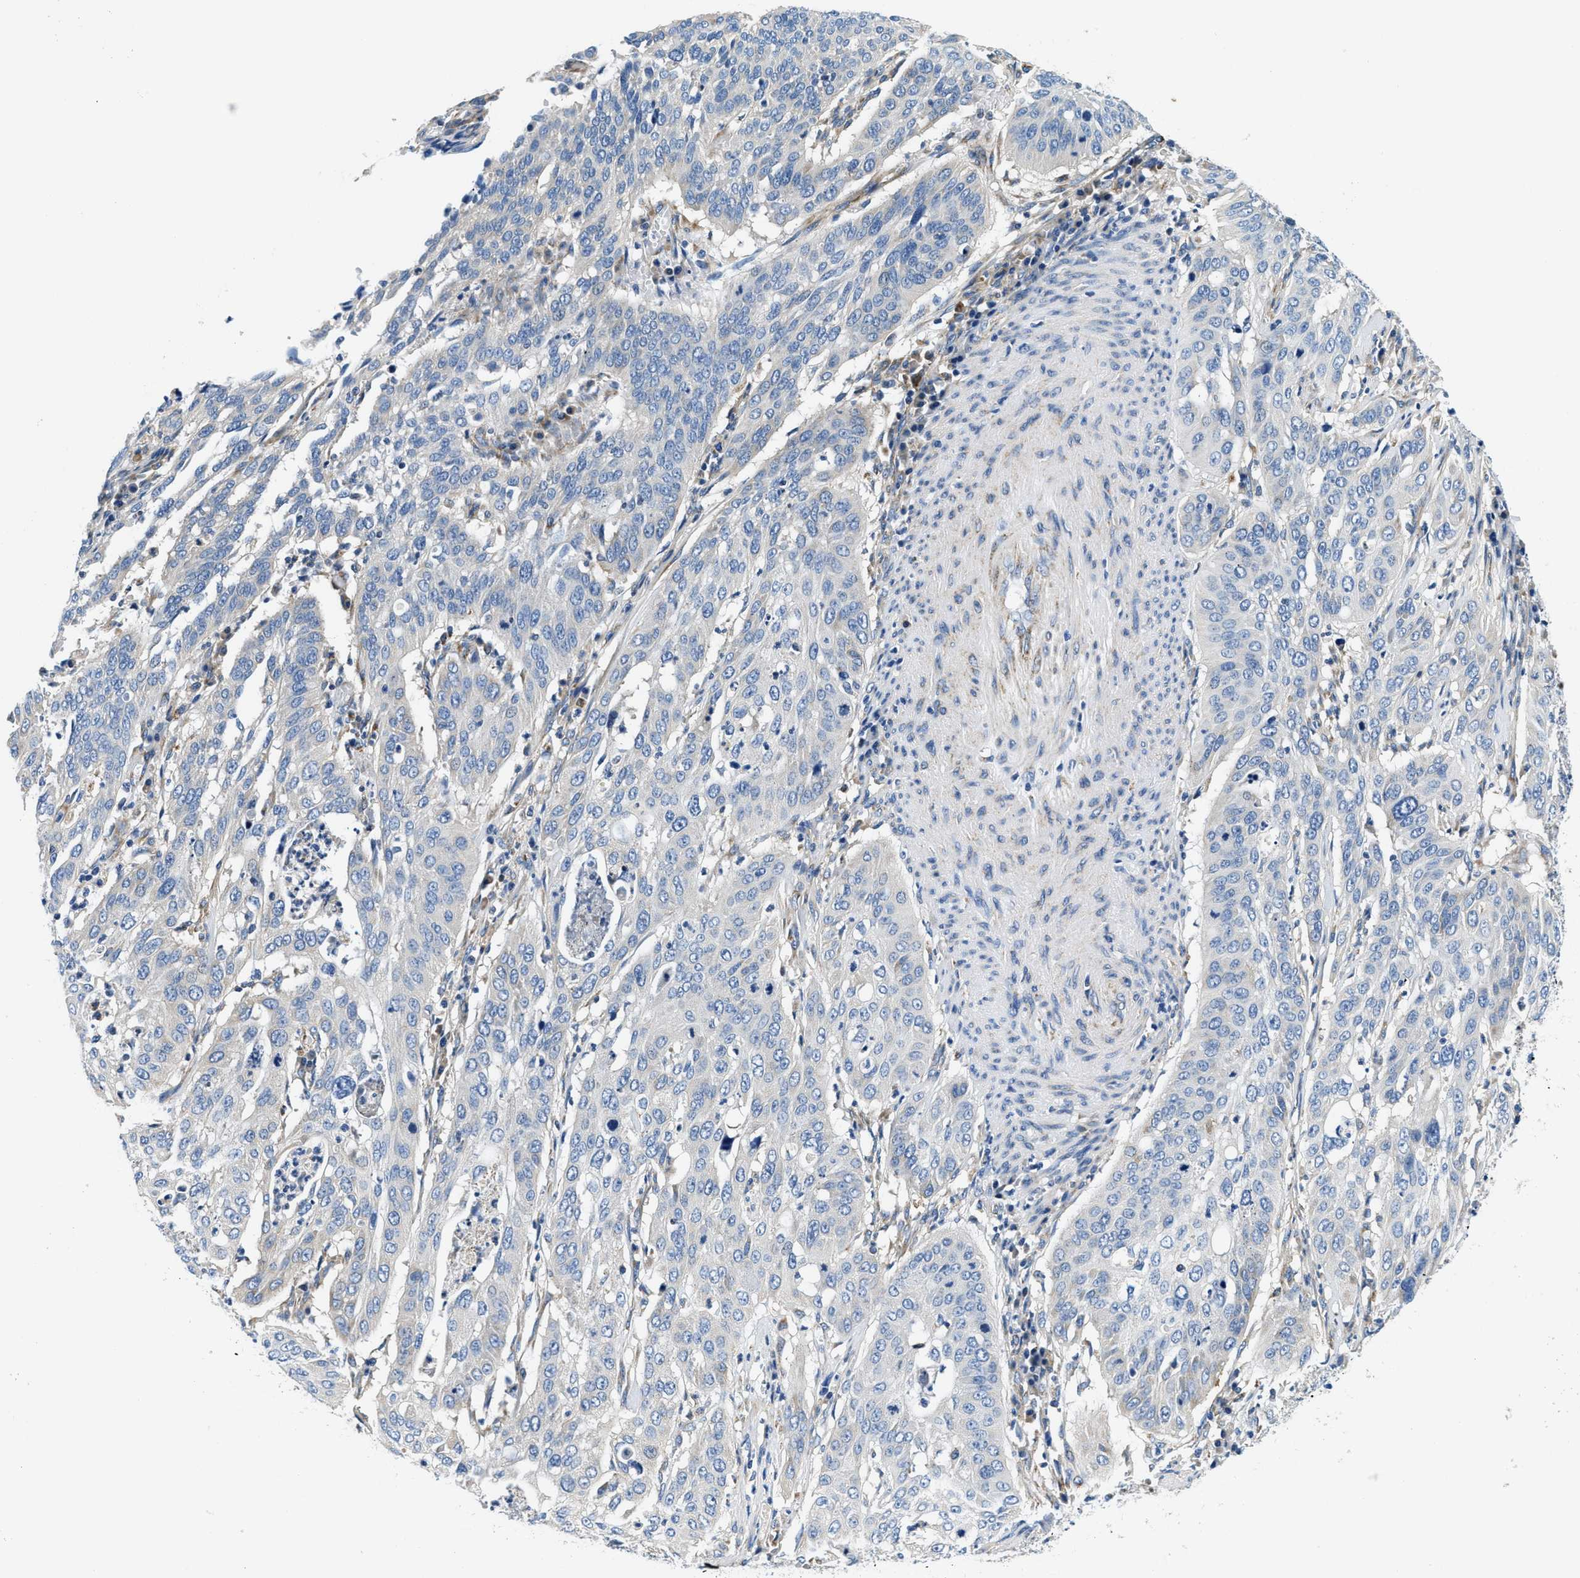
{"staining": {"intensity": "negative", "quantity": "none", "location": "none"}, "tissue": "cervical cancer", "cell_type": "Tumor cells", "image_type": "cancer", "snomed": [{"axis": "morphology", "description": "Normal tissue, NOS"}, {"axis": "morphology", "description": "Squamous cell carcinoma, NOS"}, {"axis": "topography", "description": "Cervix"}], "caption": "Photomicrograph shows no protein expression in tumor cells of cervical cancer (squamous cell carcinoma) tissue.", "gene": "SAMD4B", "patient": {"sex": "female", "age": 39}}